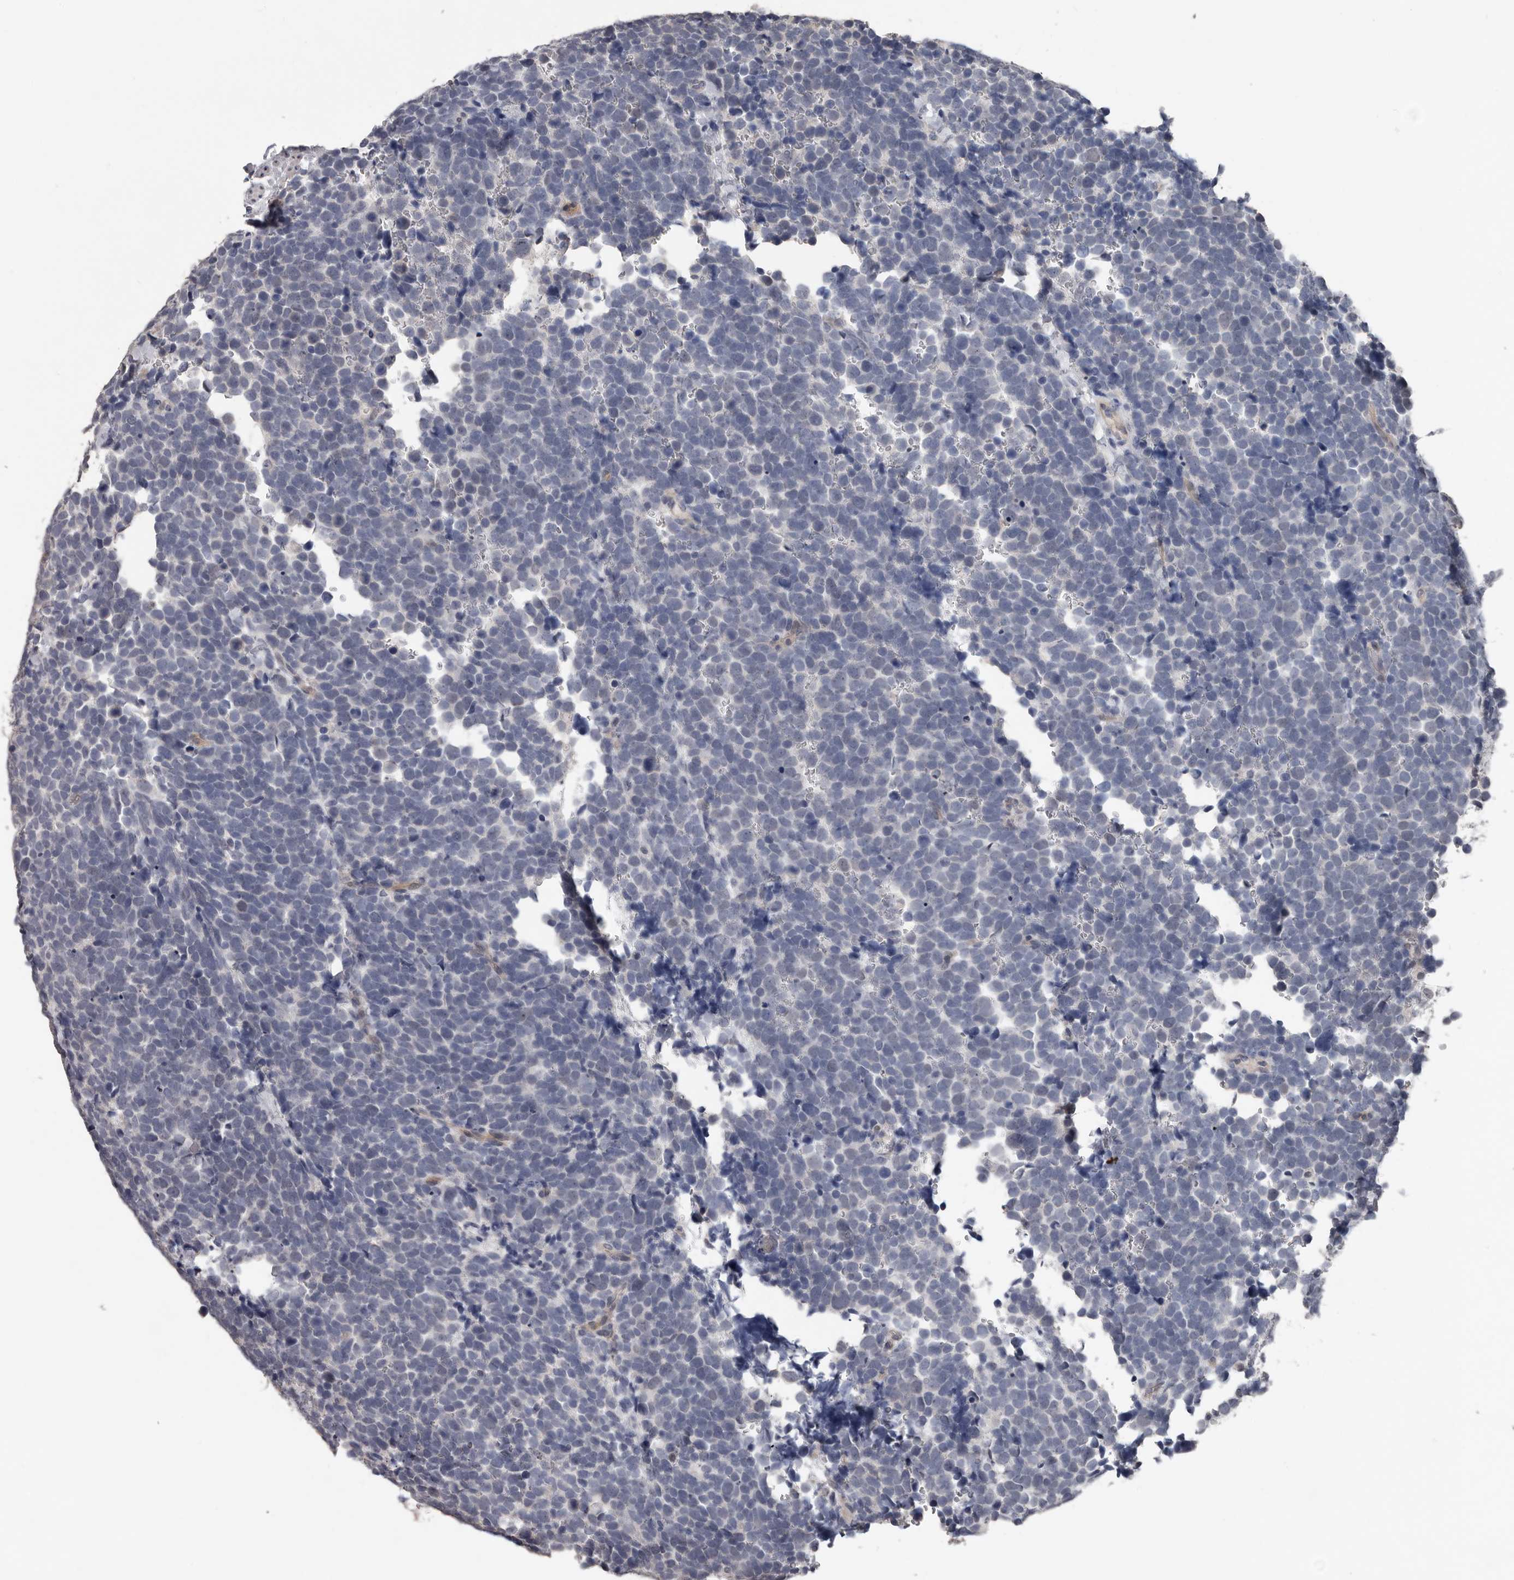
{"staining": {"intensity": "negative", "quantity": "none", "location": "none"}, "tissue": "urothelial cancer", "cell_type": "Tumor cells", "image_type": "cancer", "snomed": [{"axis": "morphology", "description": "Urothelial carcinoma, High grade"}, {"axis": "topography", "description": "Urinary bladder"}], "caption": "Tumor cells show no significant protein positivity in urothelial carcinoma (high-grade).", "gene": "RNF217", "patient": {"sex": "female", "age": 82}}